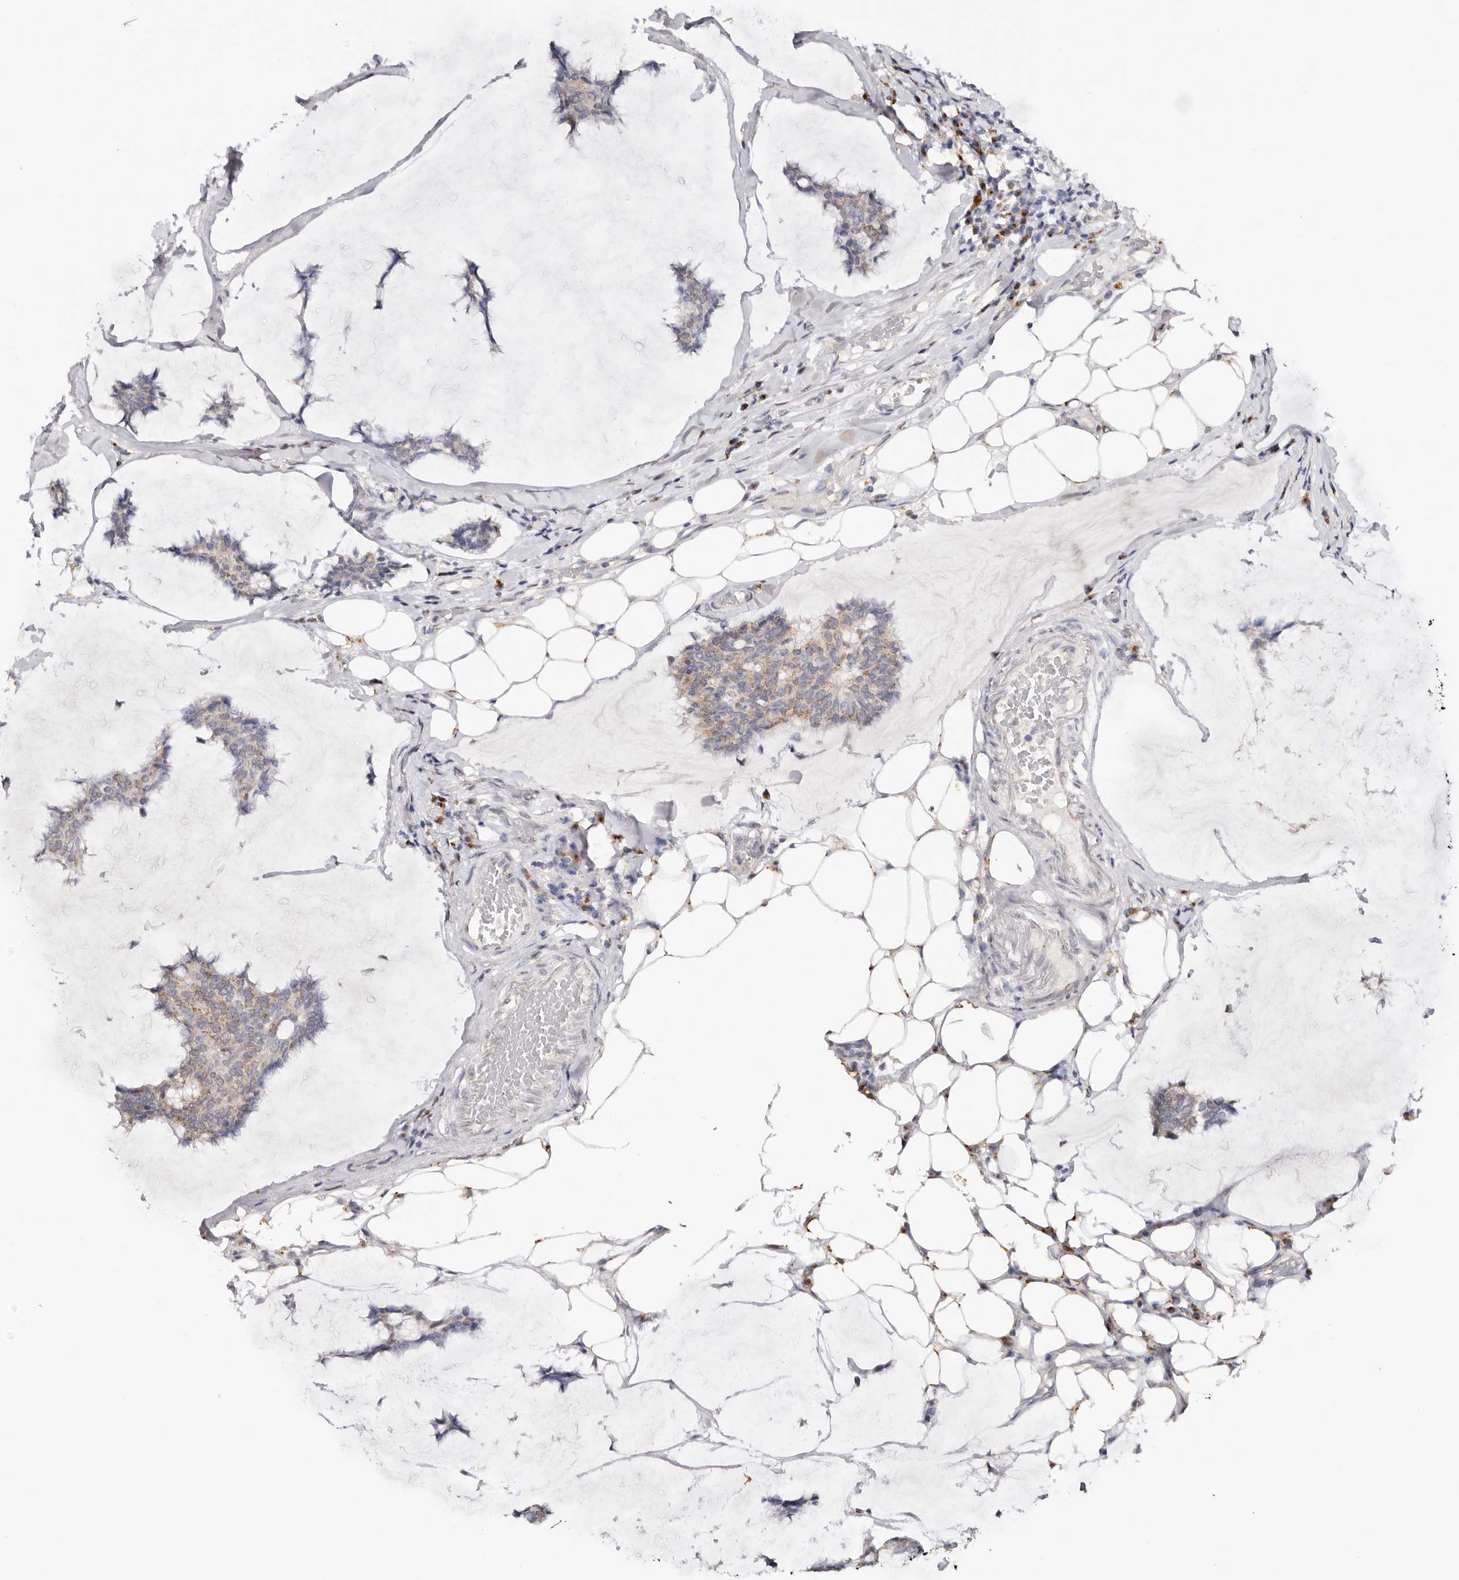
{"staining": {"intensity": "weak", "quantity": "25%-75%", "location": "cytoplasmic/membranous"}, "tissue": "breast cancer", "cell_type": "Tumor cells", "image_type": "cancer", "snomed": [{"axis": "morphology", "description": "Duct carcinoma"}, {"axis": "topography", "description": "Breast"}], "caption": "A brown stain highlights weak cytoplasmic/membranous positivity of a protein in breast cancer tumor cells. Nuclei are stained in blue.", "gene": "LGALS7B", "patient": {"sex": "female", "age": 93}}